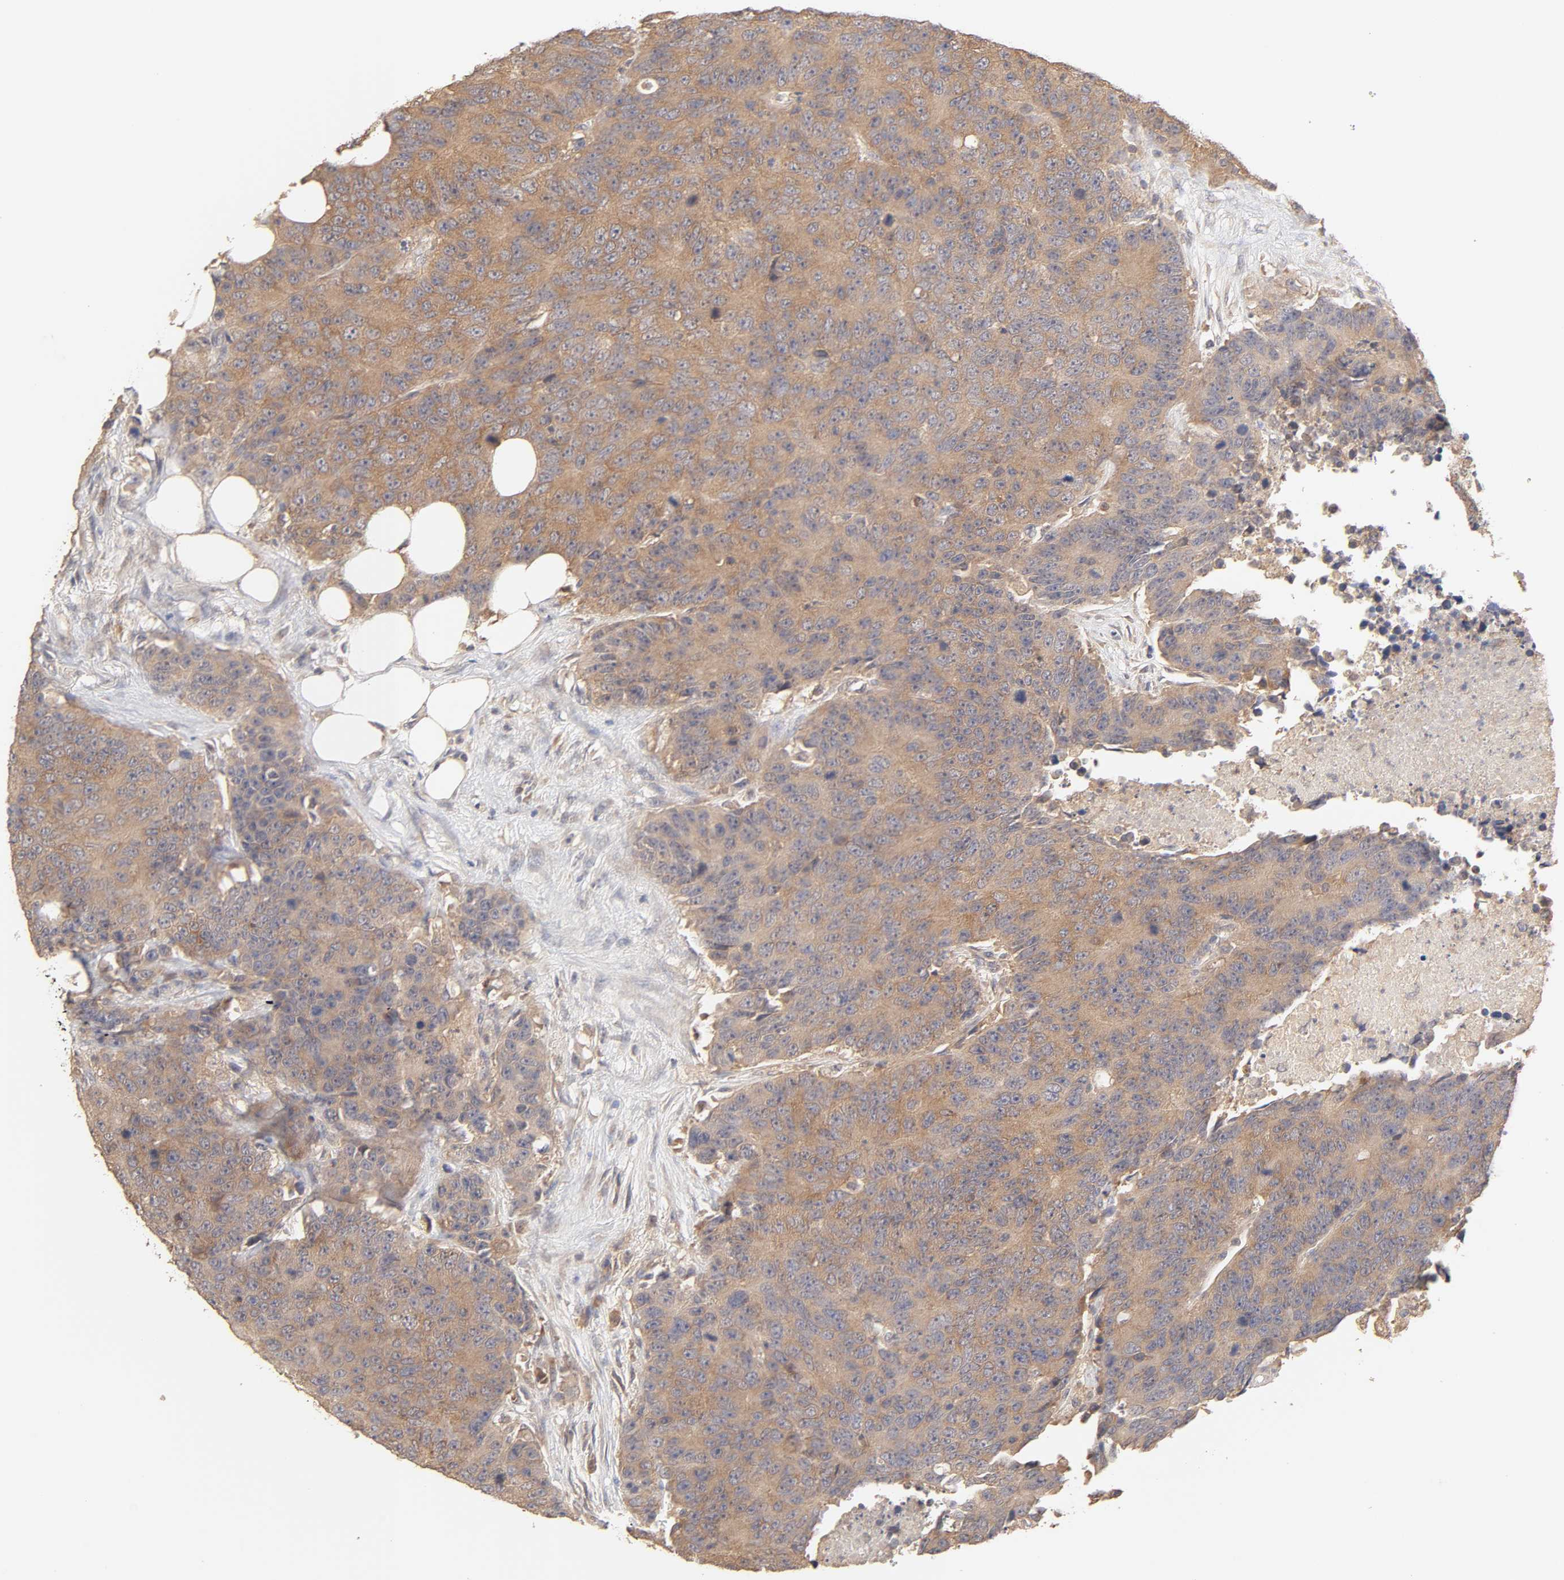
{"staining": {"intensity": "moderate", "quantity": ">75%", "location": "cytoplasmic/membranous"}, "tissue": "colorectal cancer", "cell_type": "Tumor cells", "image_type": "cancer", "snomed": [{"axis": "morphology", "description": "Adenocarcinoma, NOS"}, {"axis": "topography", "description": "Colon"}], "caption": "Colorectal cancer stained for a protein shows moderate cytoplasmic/membranous positivity in tumor cells.", "gene": "AP1G2", "patient": {"sex": "female", "age": 86}}